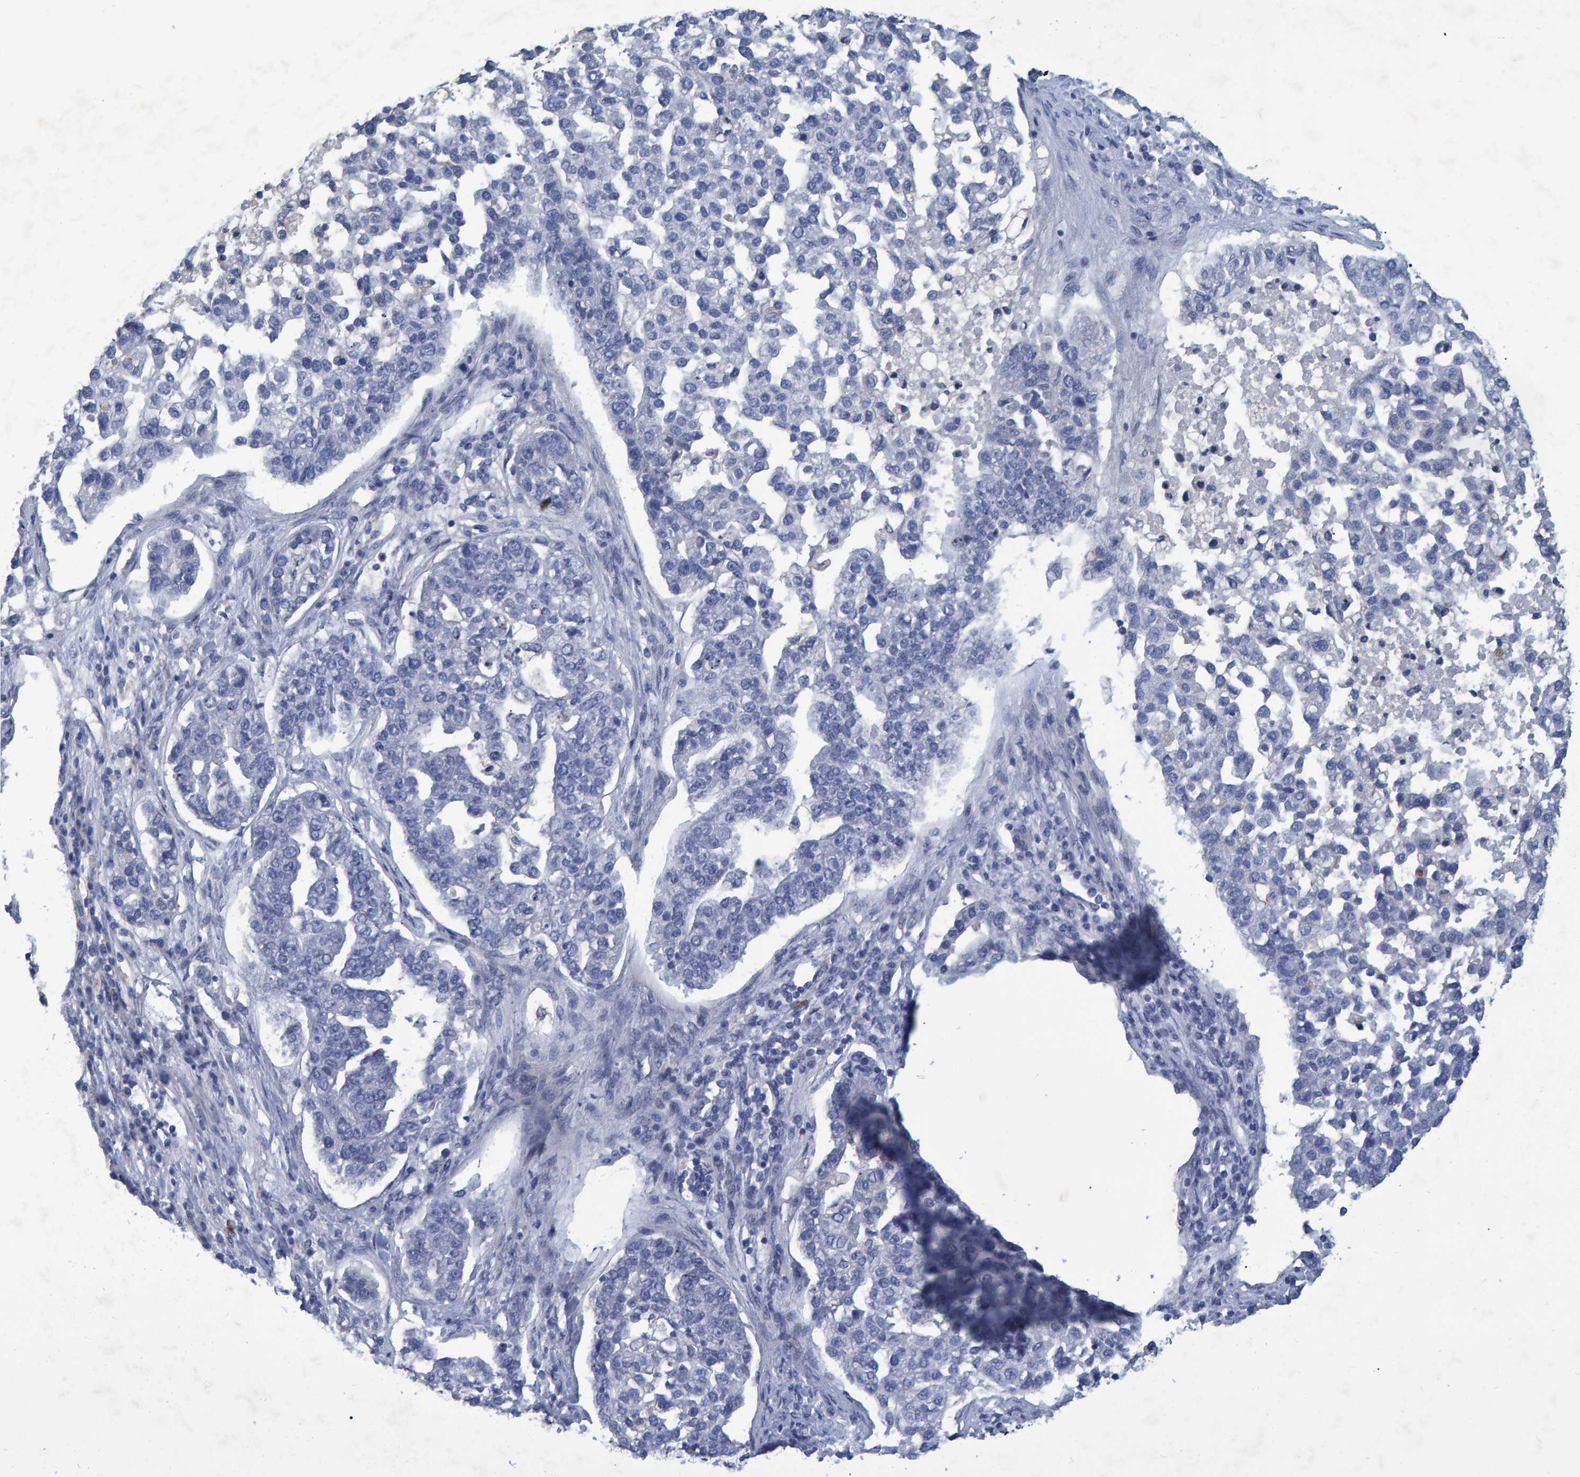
{"staining": {"intensity": "negative", "quantity": "none", "location": "none"}, "tissue": "pancreatic cancer", "cell_type": "Tumor cells", "image_type": "cancer", "snomed": [{"axis": "morphology", "description": "Adenocarcinoma, NOS"}, {"axis": "topography", "description": "Pancreas"}], "caption": "DAB immunohistochemical staining of human pancreatic cancer displays no significant positivity in tumor cells.", "gene": "QKI", "patient": {"sex": "female", "age": 61}}